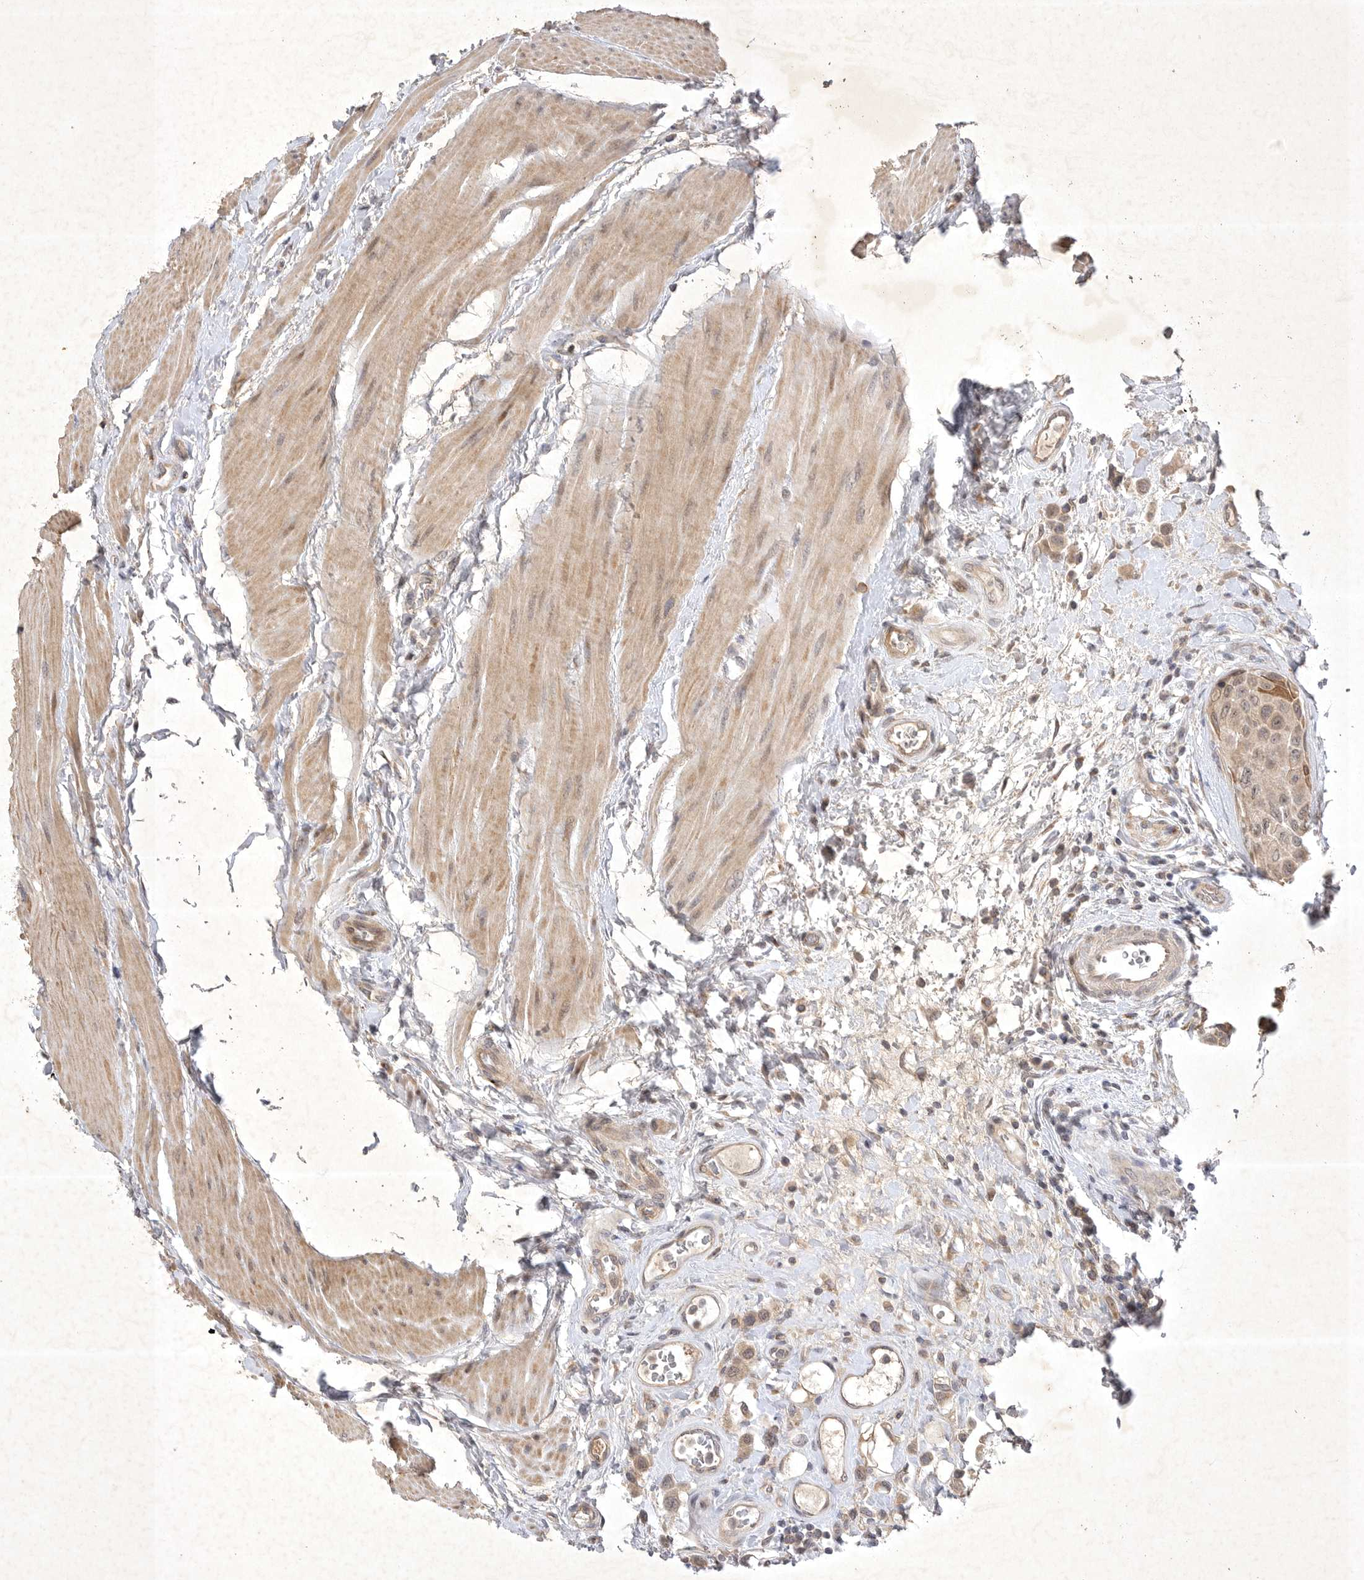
{"staining": {"intensity": "weak", "quantity": ">75%", "location": "cytoplasmic/membranous"}, "tissue": "urothelial cancer", "cell_type": "Tumor cells", "image_type": "cancer", "snomed": [{"axis": "morphology", "description": "Urothelial carcinoma, High grade"}, {"axis": "topography", "description": "Urinary bladder"}], "caption": "Immunohistochemistry micrograph of urothelial cancer stained for a protein (brown), which shows low levels of weak cytoplasmic/membranous staining in approximately >75% of tumor cells.", "gene": "PTPDC1", "patient": {"sex": "male", "age": 50}}